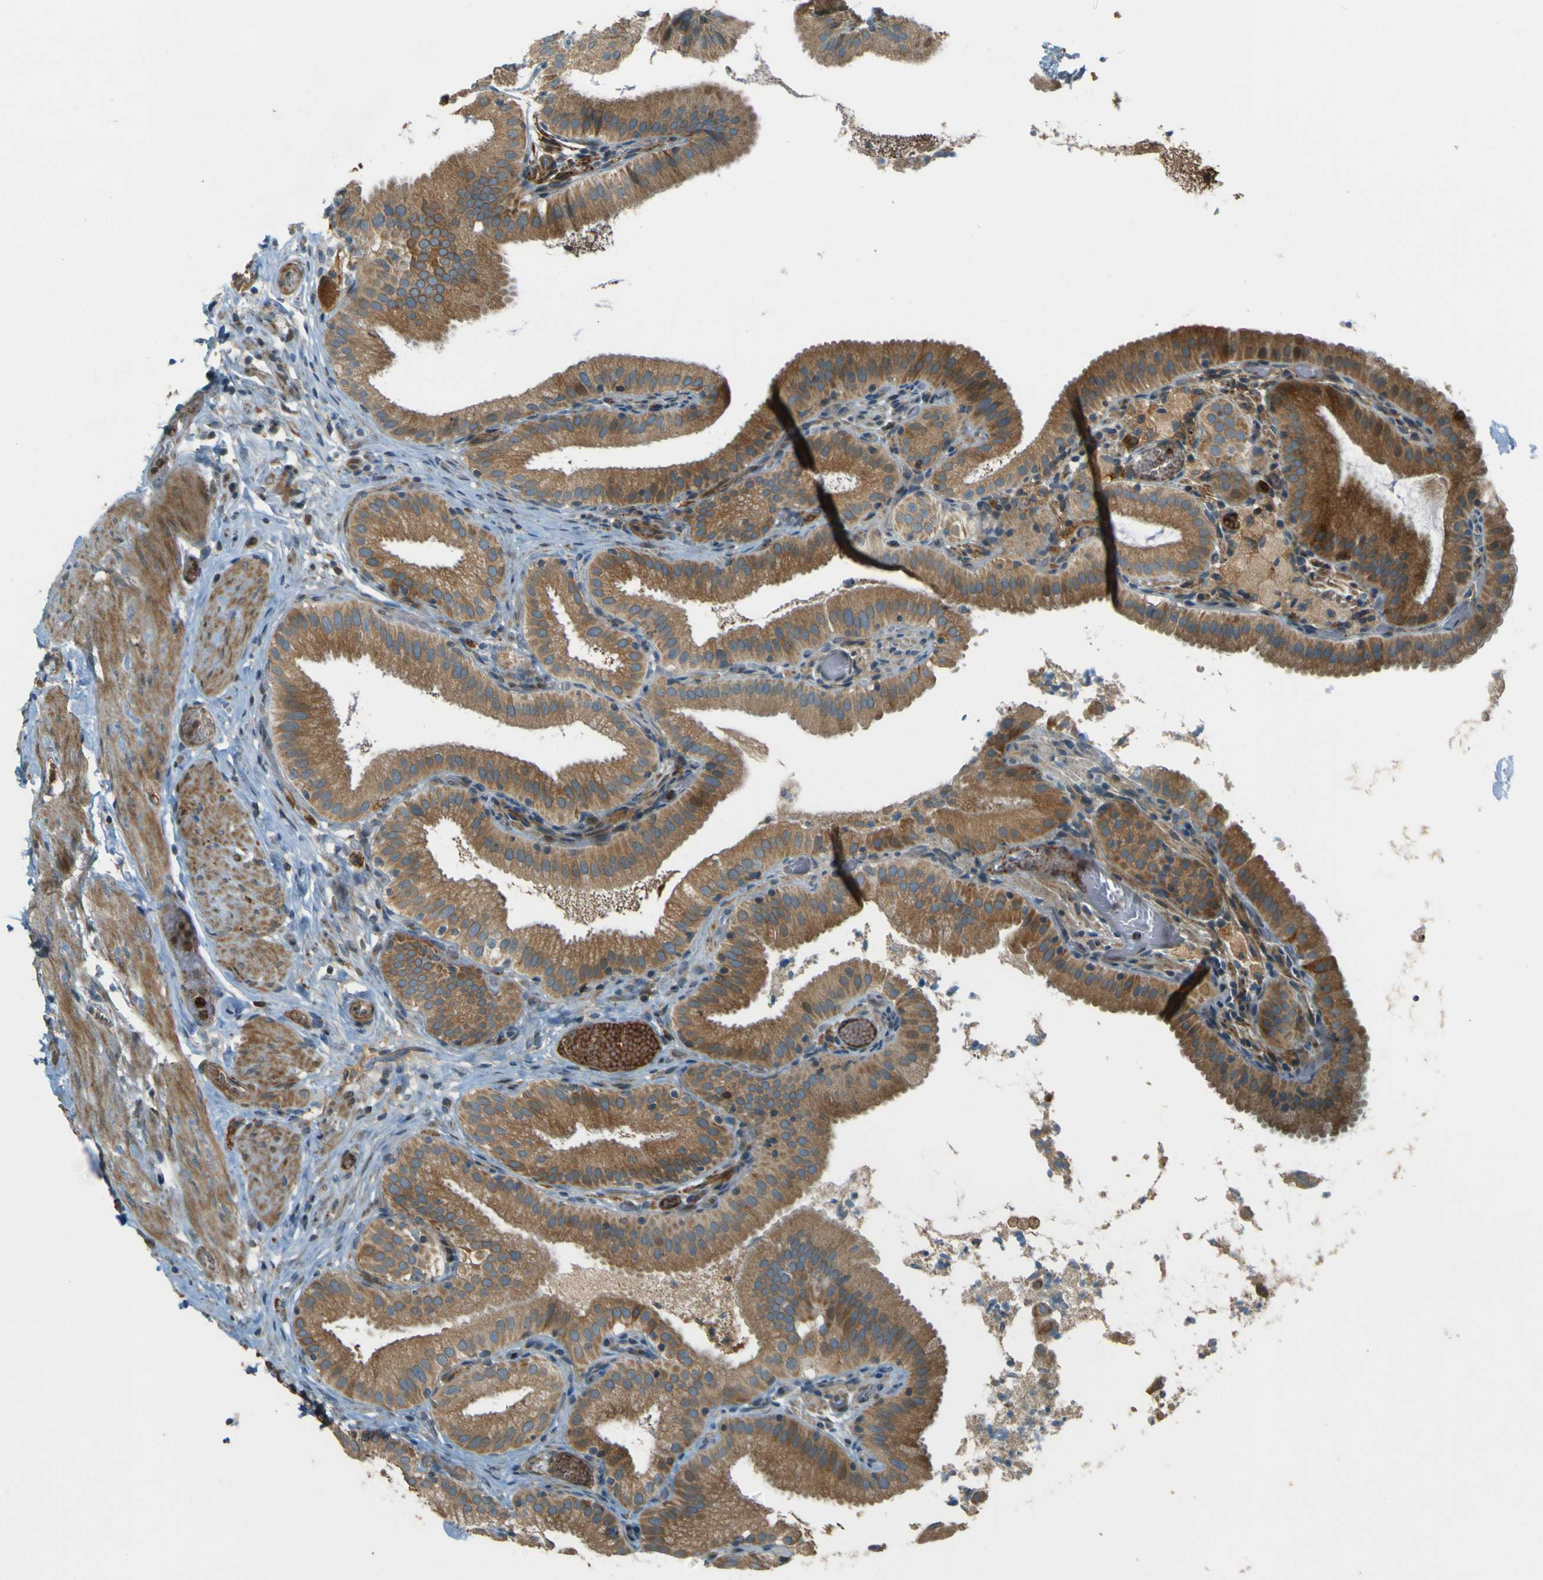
{"staining": {"intensity": "moderate", "quantity": ">75%", "location": "cytoplasmic/membranous"}, "tissue": "gallbladder", "cell_type": "Glandular cells", "image_type": "normal", "snomed": [{"axis": "morphology", "description": "Normal tissue, NOS"}, {"axis": "topography", "description": "Gallbladder"}], "caption": "Gallbladder stained with DAB immunohistochemistry (IHC) shows medium levels of moderate cytoplasmic/membranous positivity in approximately >75% of glandular cells.", "gene": "LPCAT1", "patient": {"sex": "male", "age": 54}}